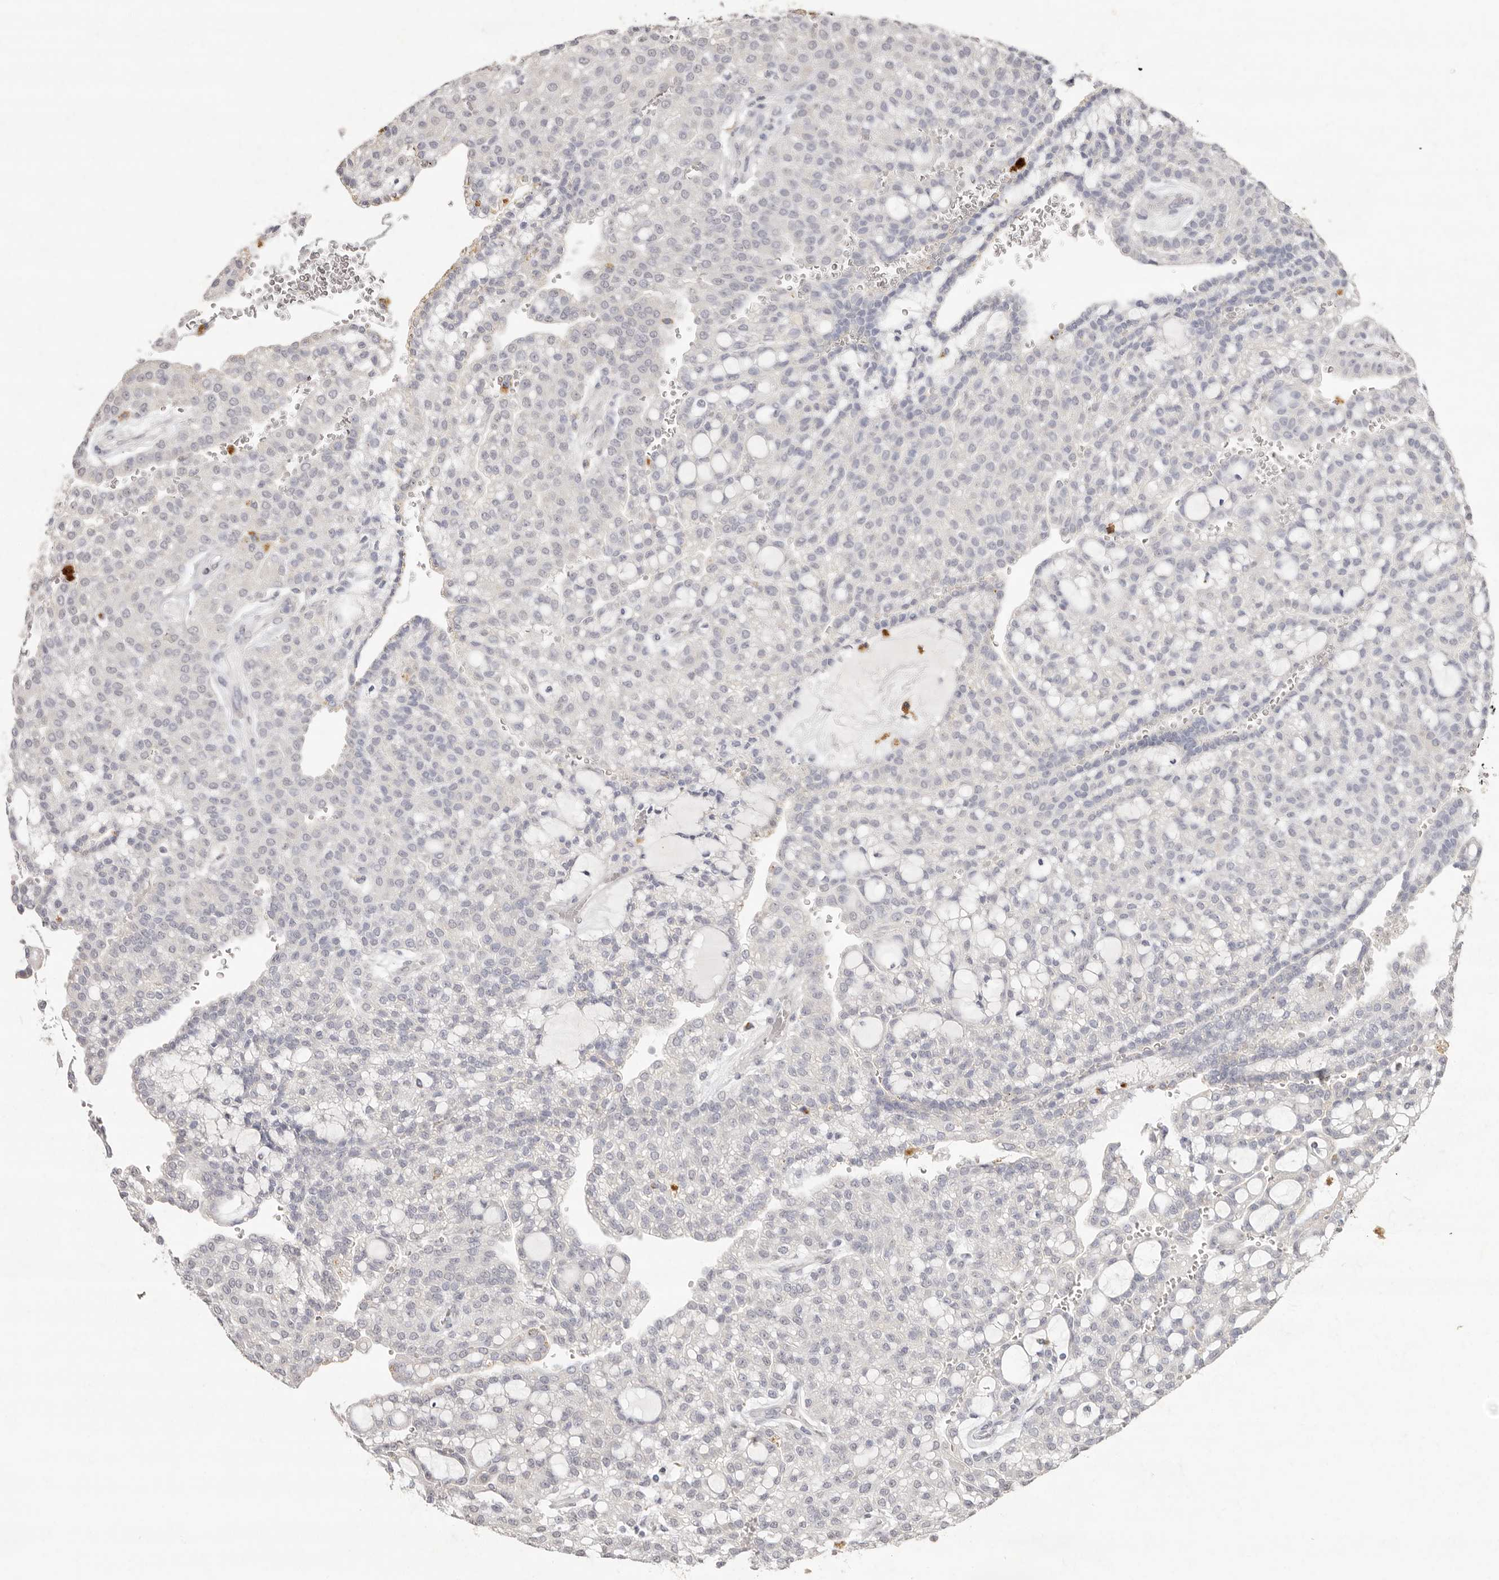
{"staining": {"intensity": "negative", "quantity": "none", "location": "none"}, "tissue": "renal cancer", "cell_type": "Tumor cells", "image_type": "cancer", "snomed": [{"axis": "morphology", "description": "Adenocarcinoma, NOS"}, {"axis": "topography", "description": "Kidney"}], "caption": "Immunohistochemical staining of human renal cancer displays no significant staining in tumor cells.", "gene": "FAM185A", "patient": {"sex": "male", "age": 63}}